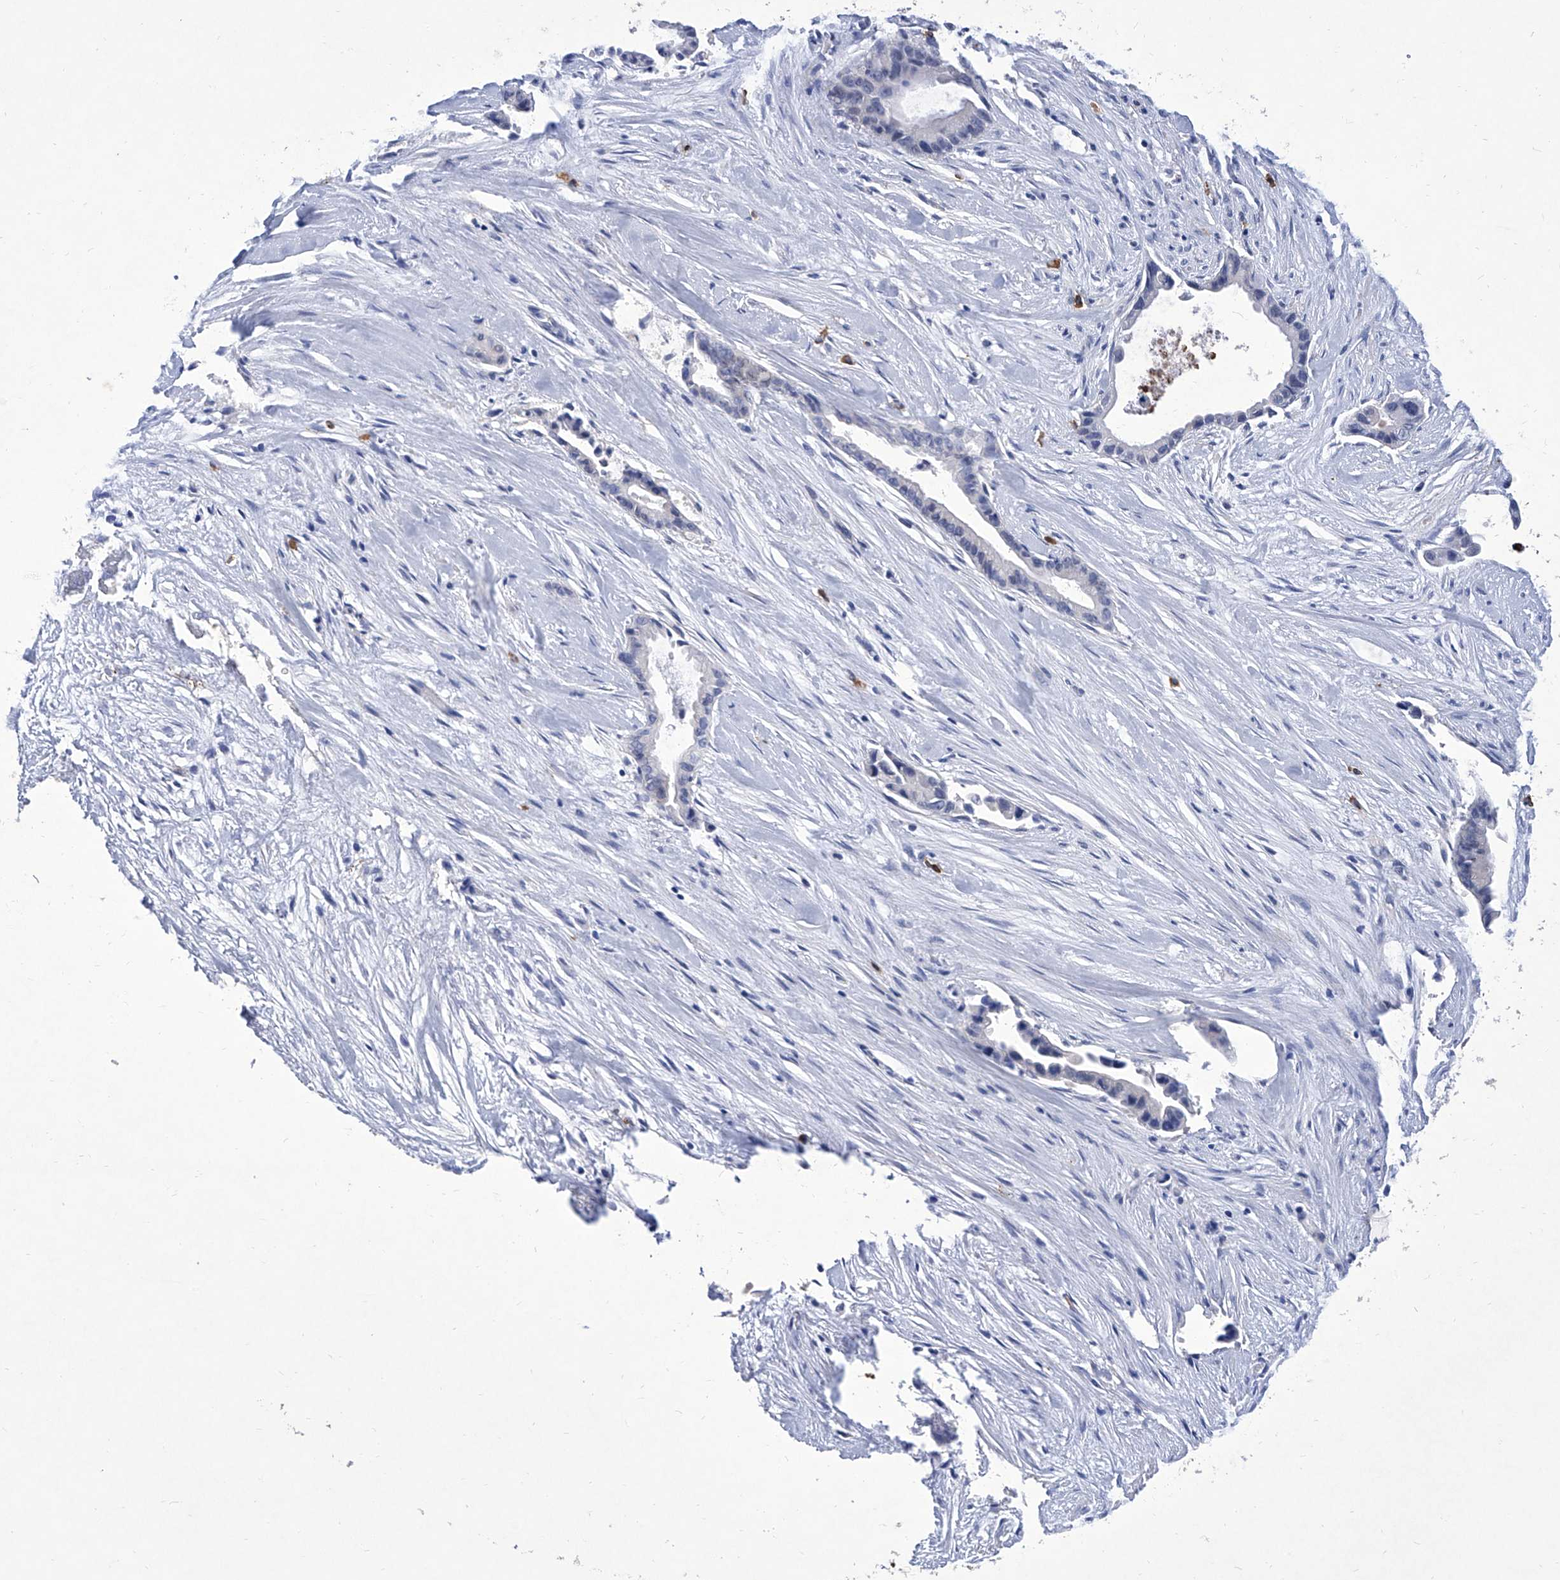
{"staining": {"intensity": "negative", "quantity": "none", "location": "none"}, "tissue": "liver cancer", "cell_type": "Tumor cells", "image_type": "cancer", "snomed": [{"axis": "morphology", "description": "Cholangiocarcinoma"}, {"axis": "topography", "description": "Liver"}], "caption": "Tumor cells show no significant protein expression in liver cholangiocarcinoma.", "gene": "IFNL2", "patient": {"sex": "female", "age": 55}}